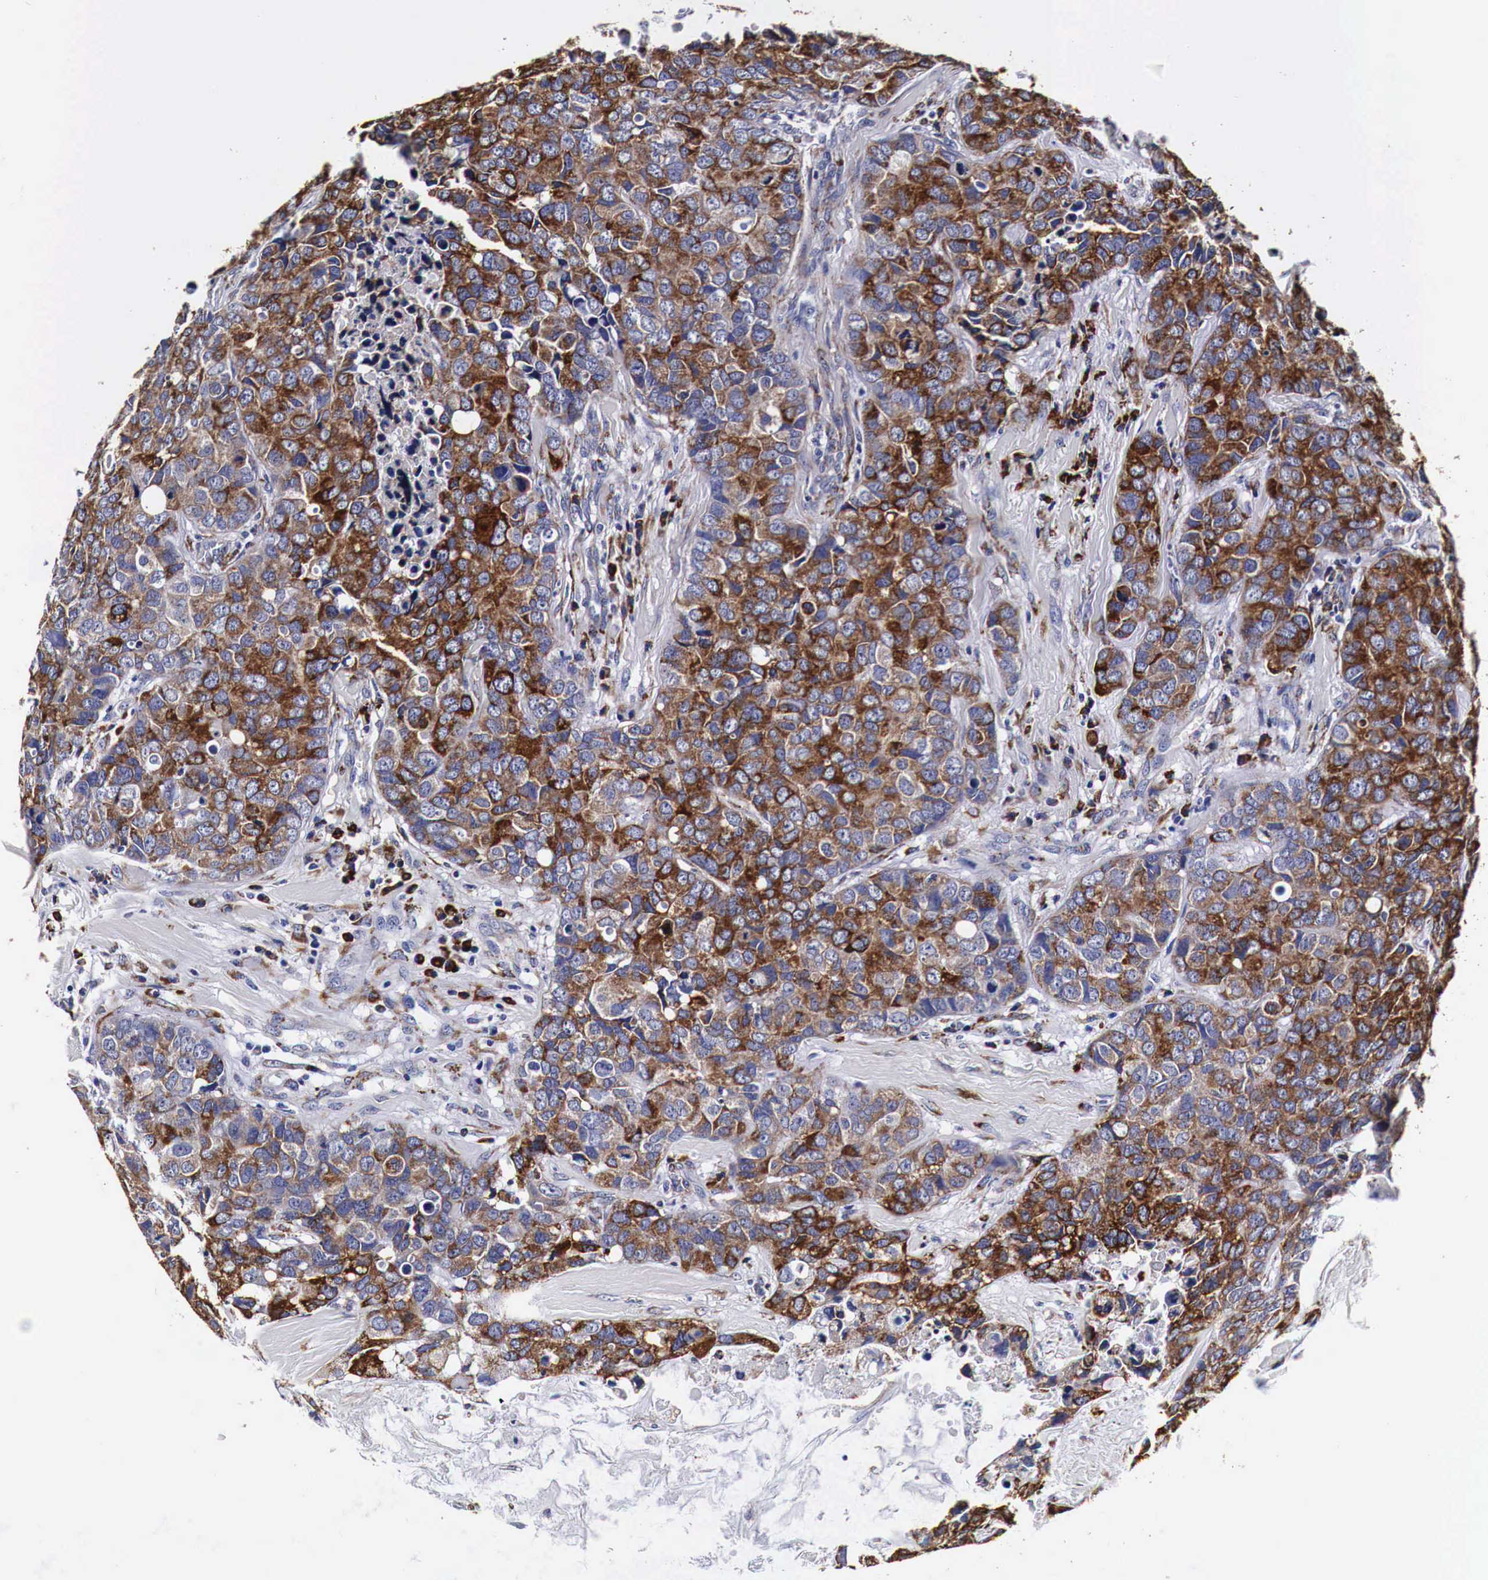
{"staining": {"intensity": "strong", "quantity": ">75%", "location": "cytoplasmic/membranous"}, "tissue": "breast cancer", "cell_type": "Tumor cells", "image_type": "cancer", "snomed": [{"axis": "morphology", "description": "Duct carcinoma"}, {"axis": "topography", "description": "Breast"}], "caption": "Tumor cells exhibit high levels of strong cytoplasmic/membranous staining in about >75% of cells in breast cancer (intraductal carcinoma). Using DAB (brown) and hematoxylin (blue) stains, captured at high magnification using brightfield microscopy.", "gene": "CKAP4", "patient": {"sex": "female", "age": 91}}